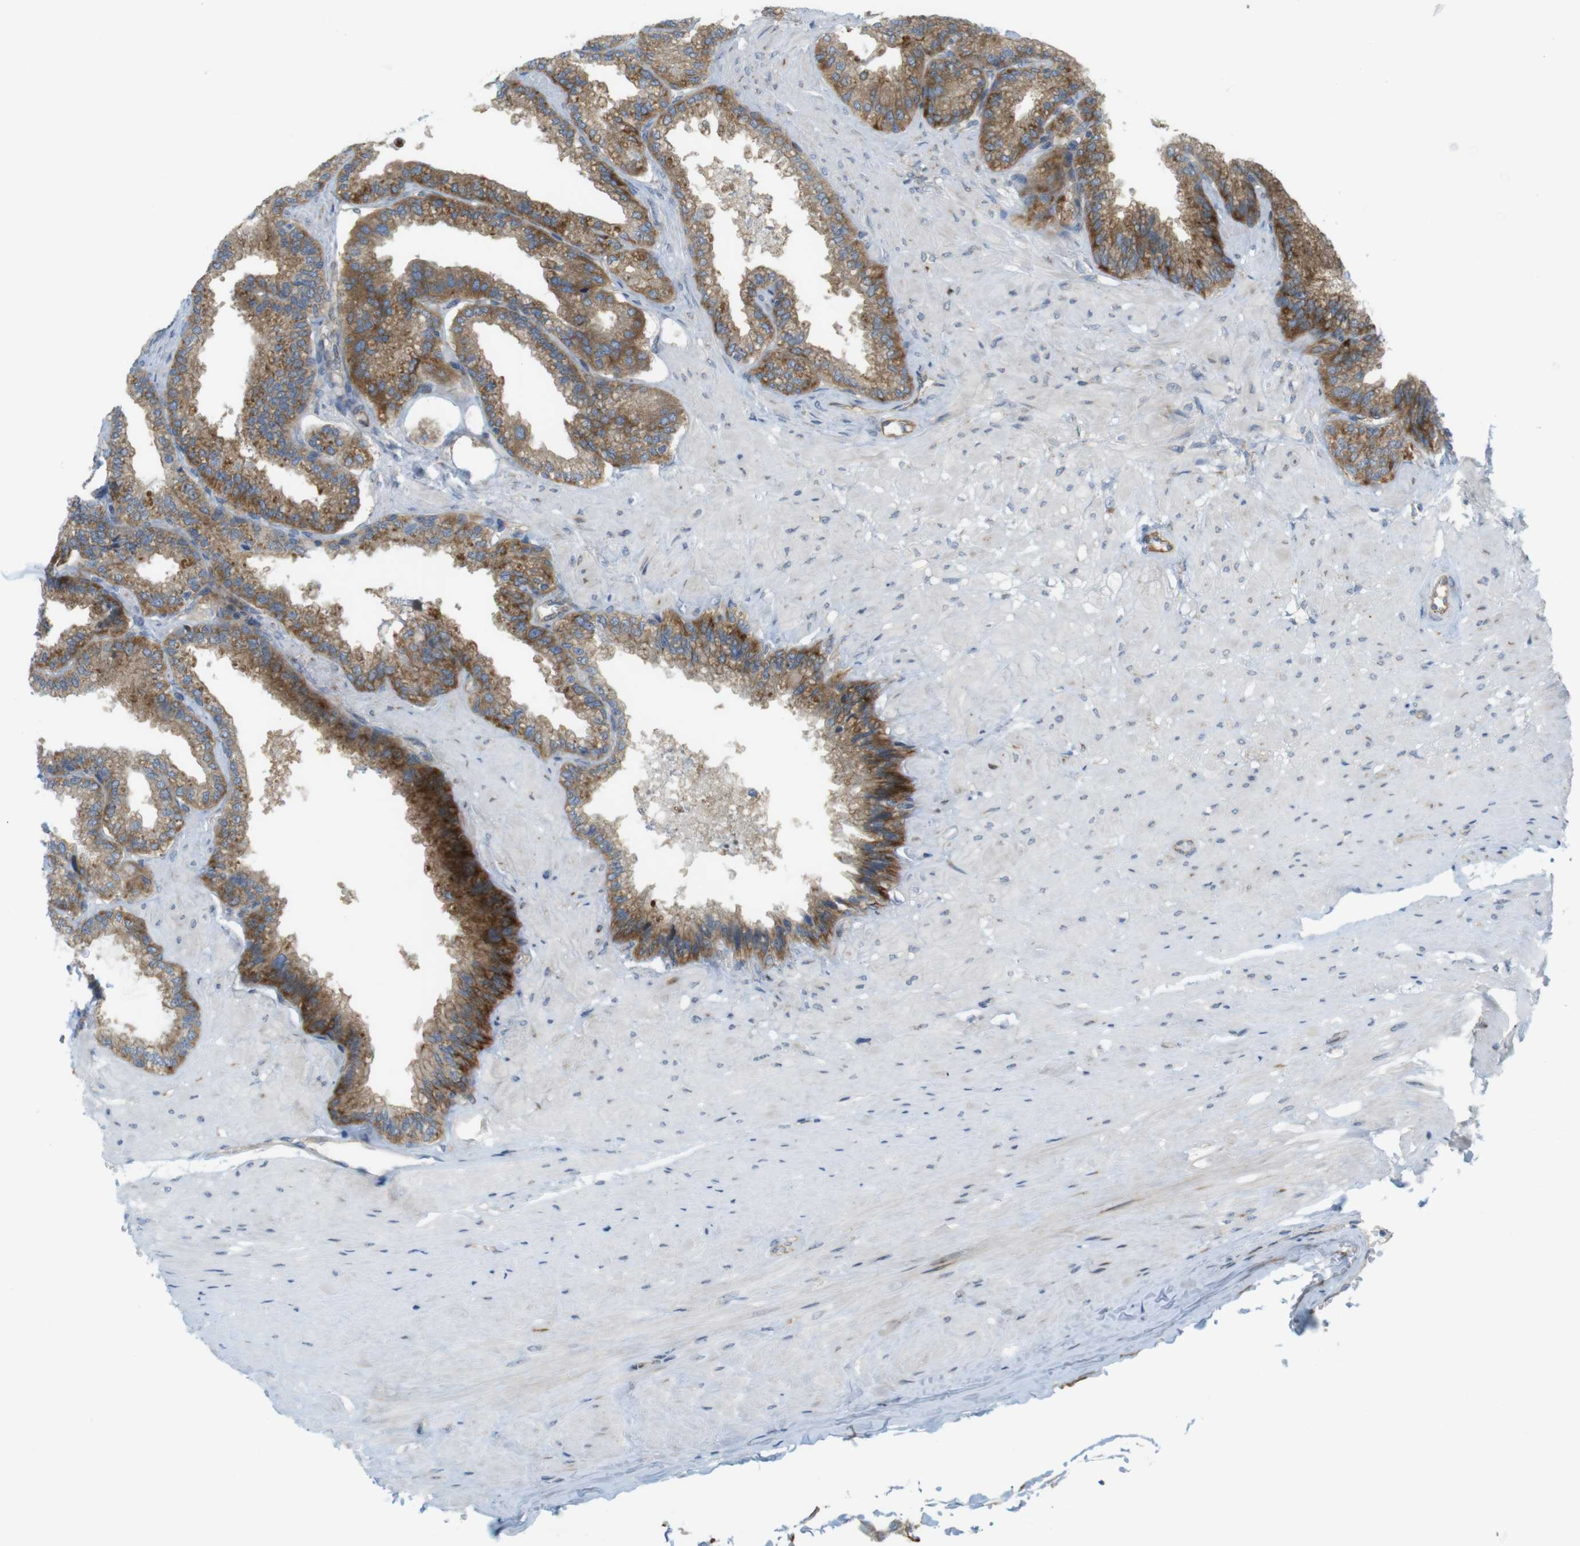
{"staining": {"intensity": "moderate", "quantity": ">75%", "location": "cytoplasmic/membranous"}, "tissue": "seminal vesicle", "cell_type": "Glandular cells", "image_type": "normal", "snomed": [{"axis": "morphology", "description": "Normal tissue, NOS"}, {"axis": "topography", "description": "Seminal veicle"}], "caption": "Glandular cells reveal moderate cytoplasmic/membranous staining in approximately >75% of cells in benign seminal vesicle.", "gene": "GJC3", "patient": {"sex": "male", "age": 46}}